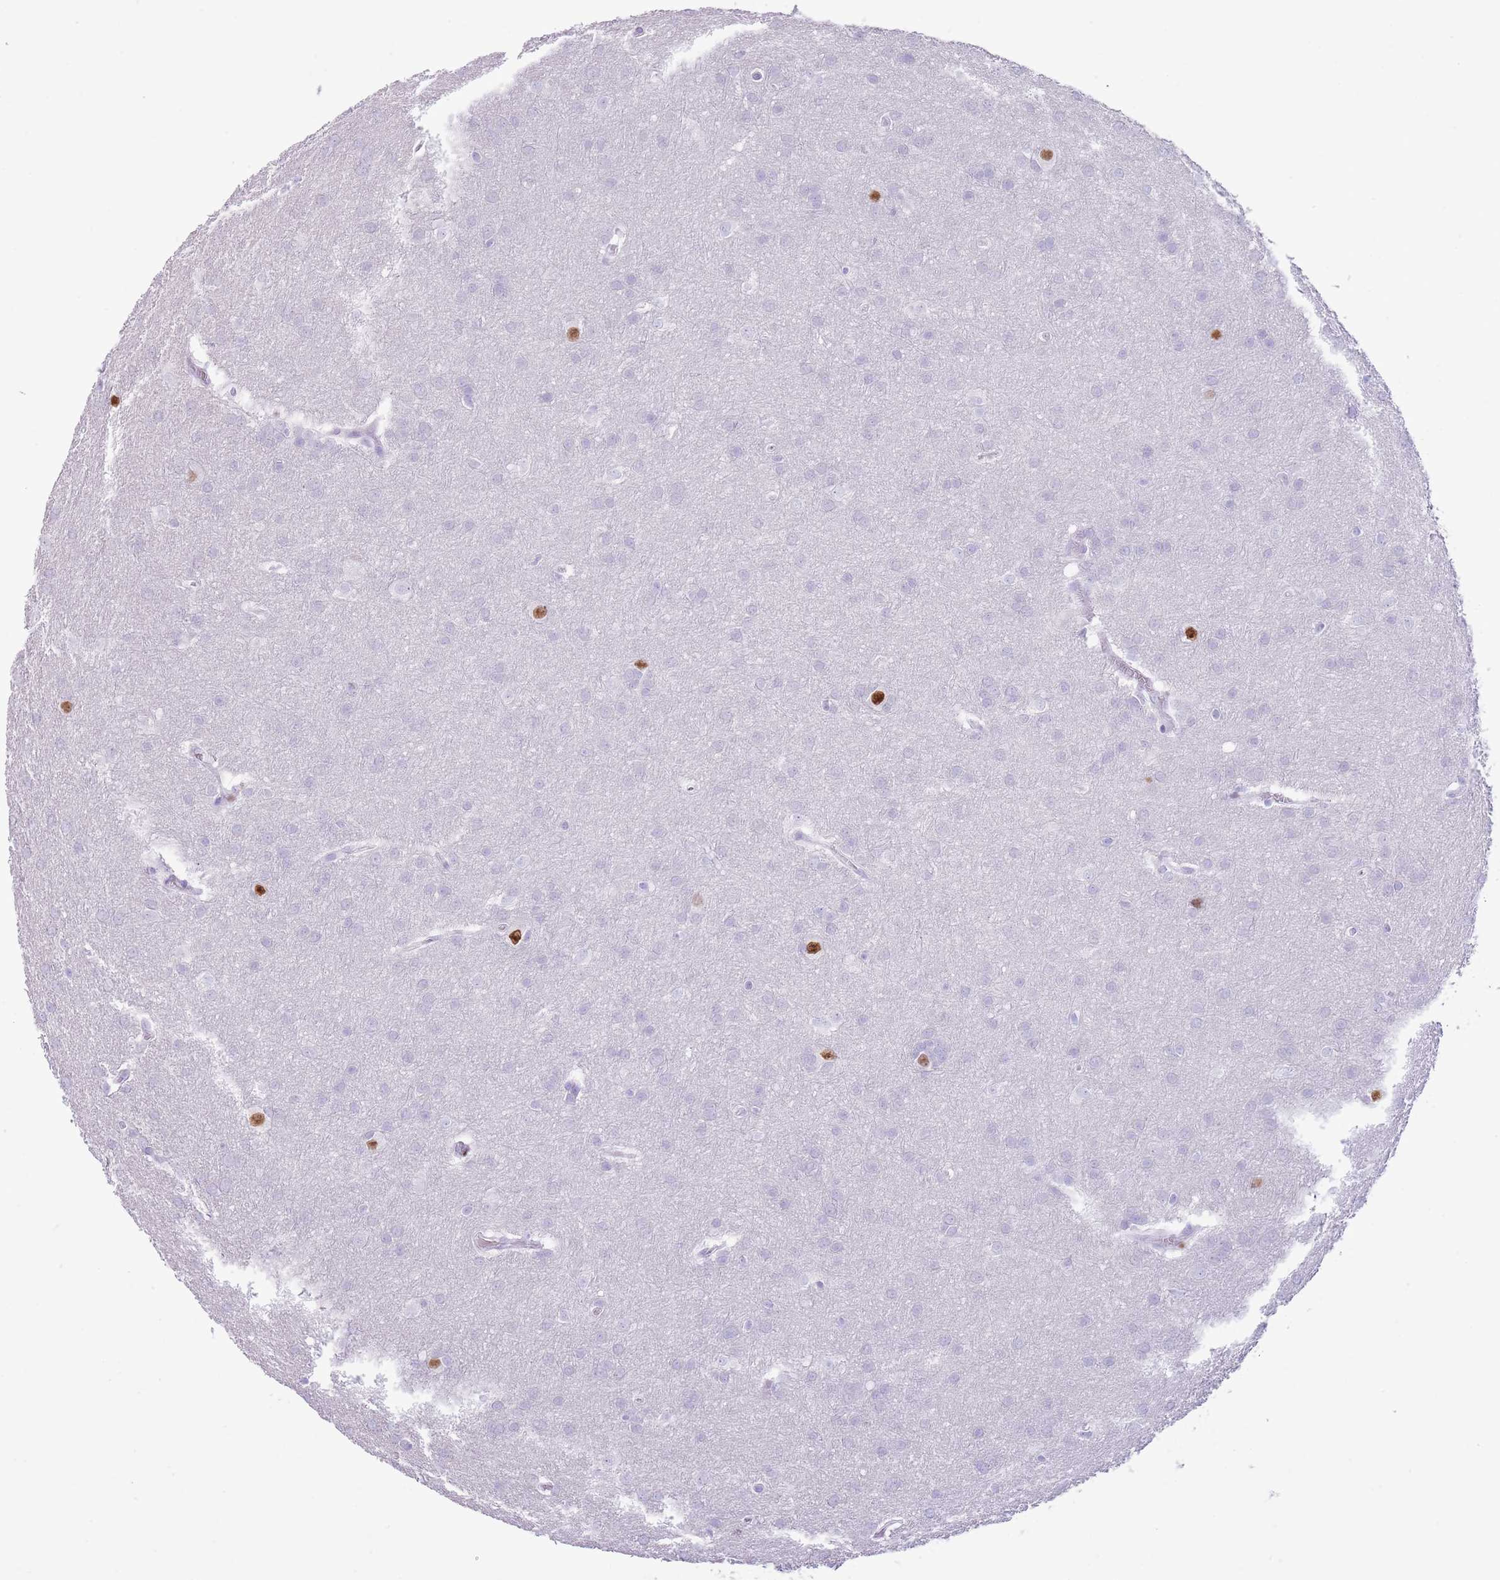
{"staining": {"intensity": "negative", "quantity": "none", "location": "none"}, "tissue": "glioma", "cell_type": "Tumor cells", "image_type": "cancer", "snomed": [{"axis": "morphology", "description": "Glioma, malignant, Low grade"}, {"axis": "topography", "description": "Brain"}], "caption": "A histopathology image of glioma stained for a protein demonstrates no brown staining in tumor cells.", "gene": "BCL11B", "patient": {"sex": "female", "age": 32}}